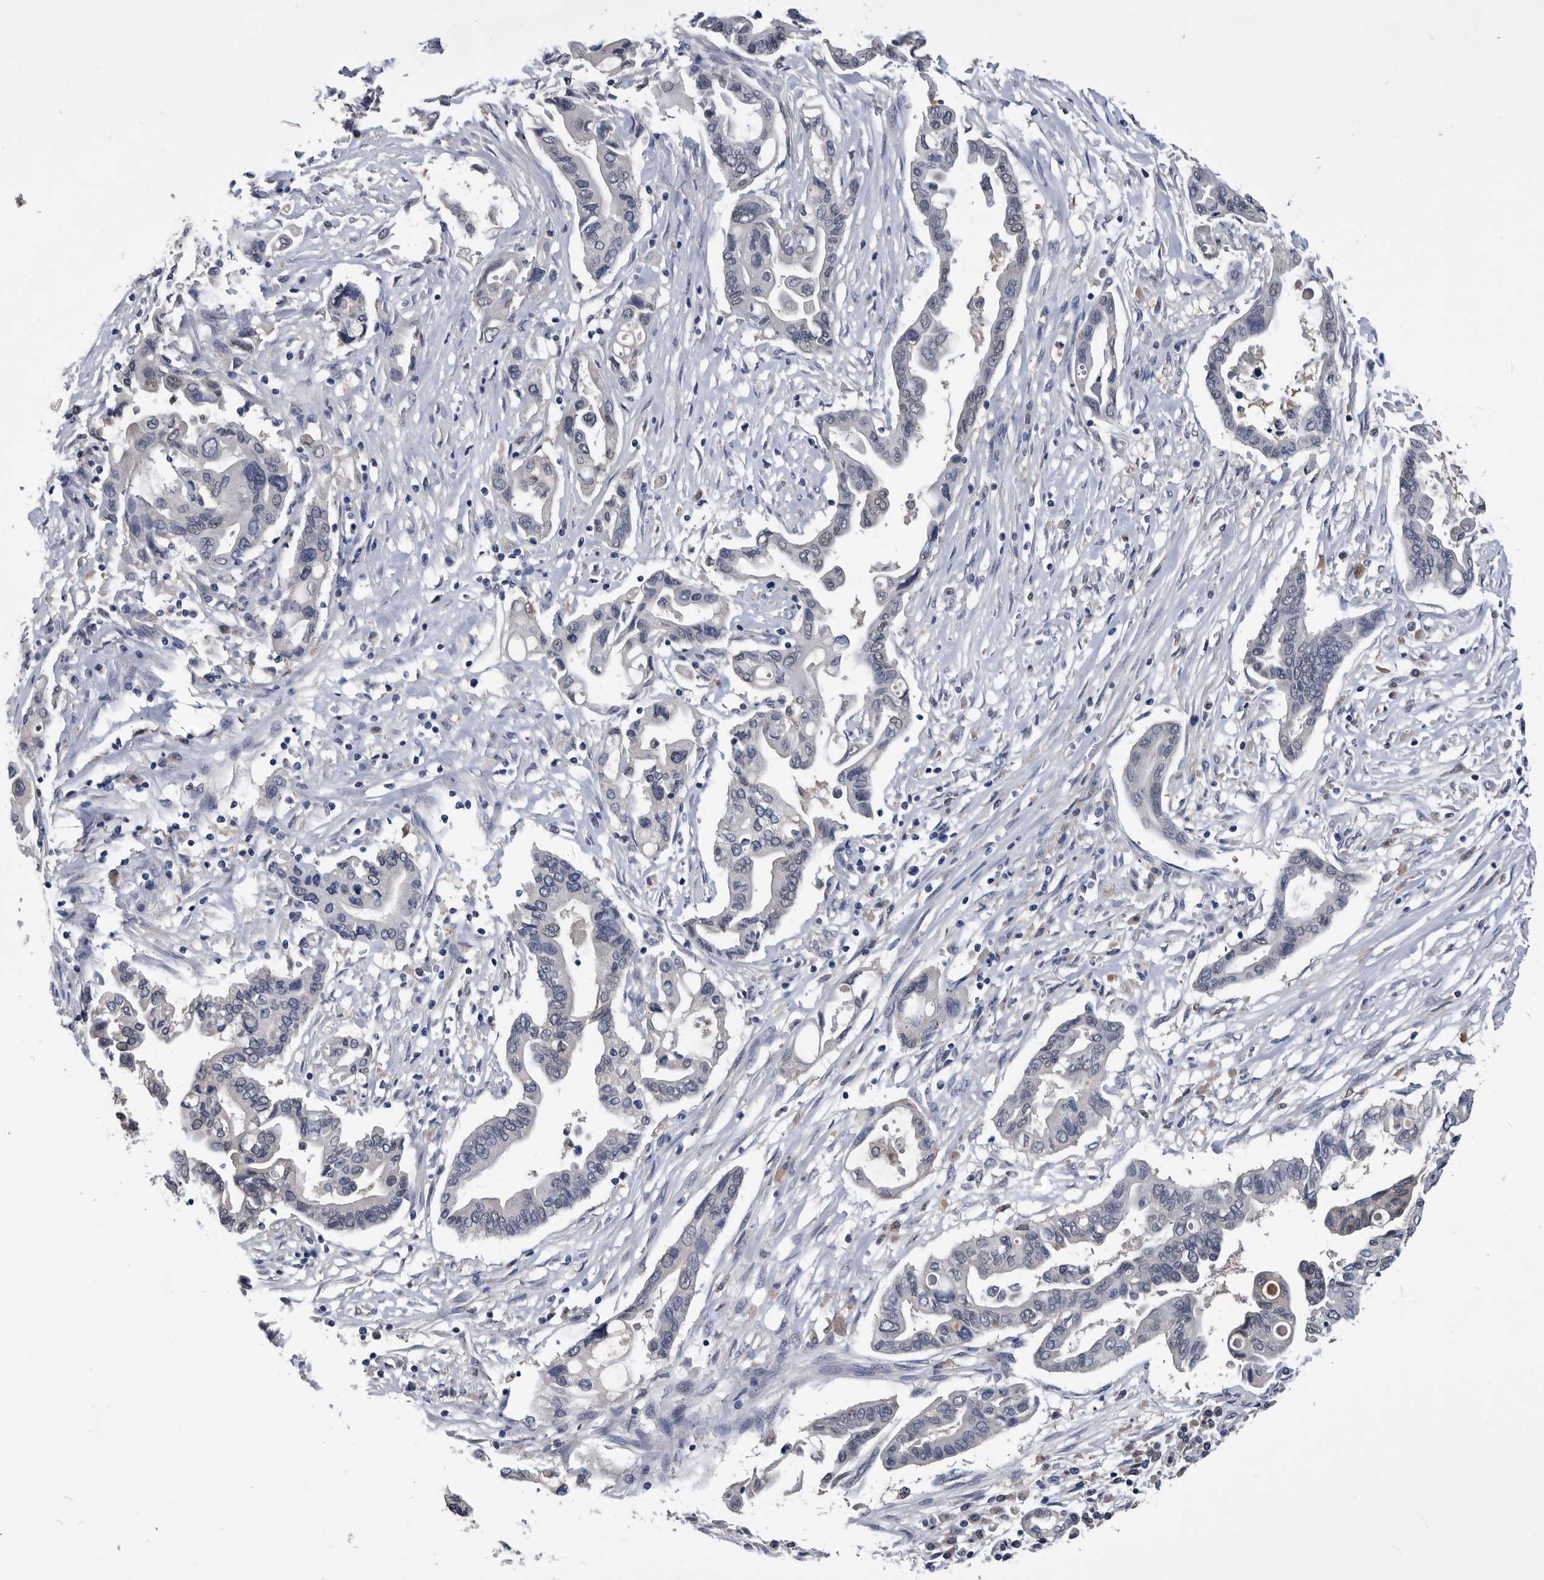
{"staining": {"intensity": "negative", "quantity": "none", "location": "none"}, "tissue": "pancreatic cancer", "cell_type": "Tumor cells", "image_type": "cancer", "snomed": [{"axis": "morphology", "description": "Adenocarcinoma, NOS"}, {"axis": "topography", "description": "Pancreas"}], "caption": "Histopathology image shows no significant protein expression in tumor cells of pancreatic cancer (adenocarcinoma).", "gene": "PDXK", "patient": {"sex": "female", "age": 57}}